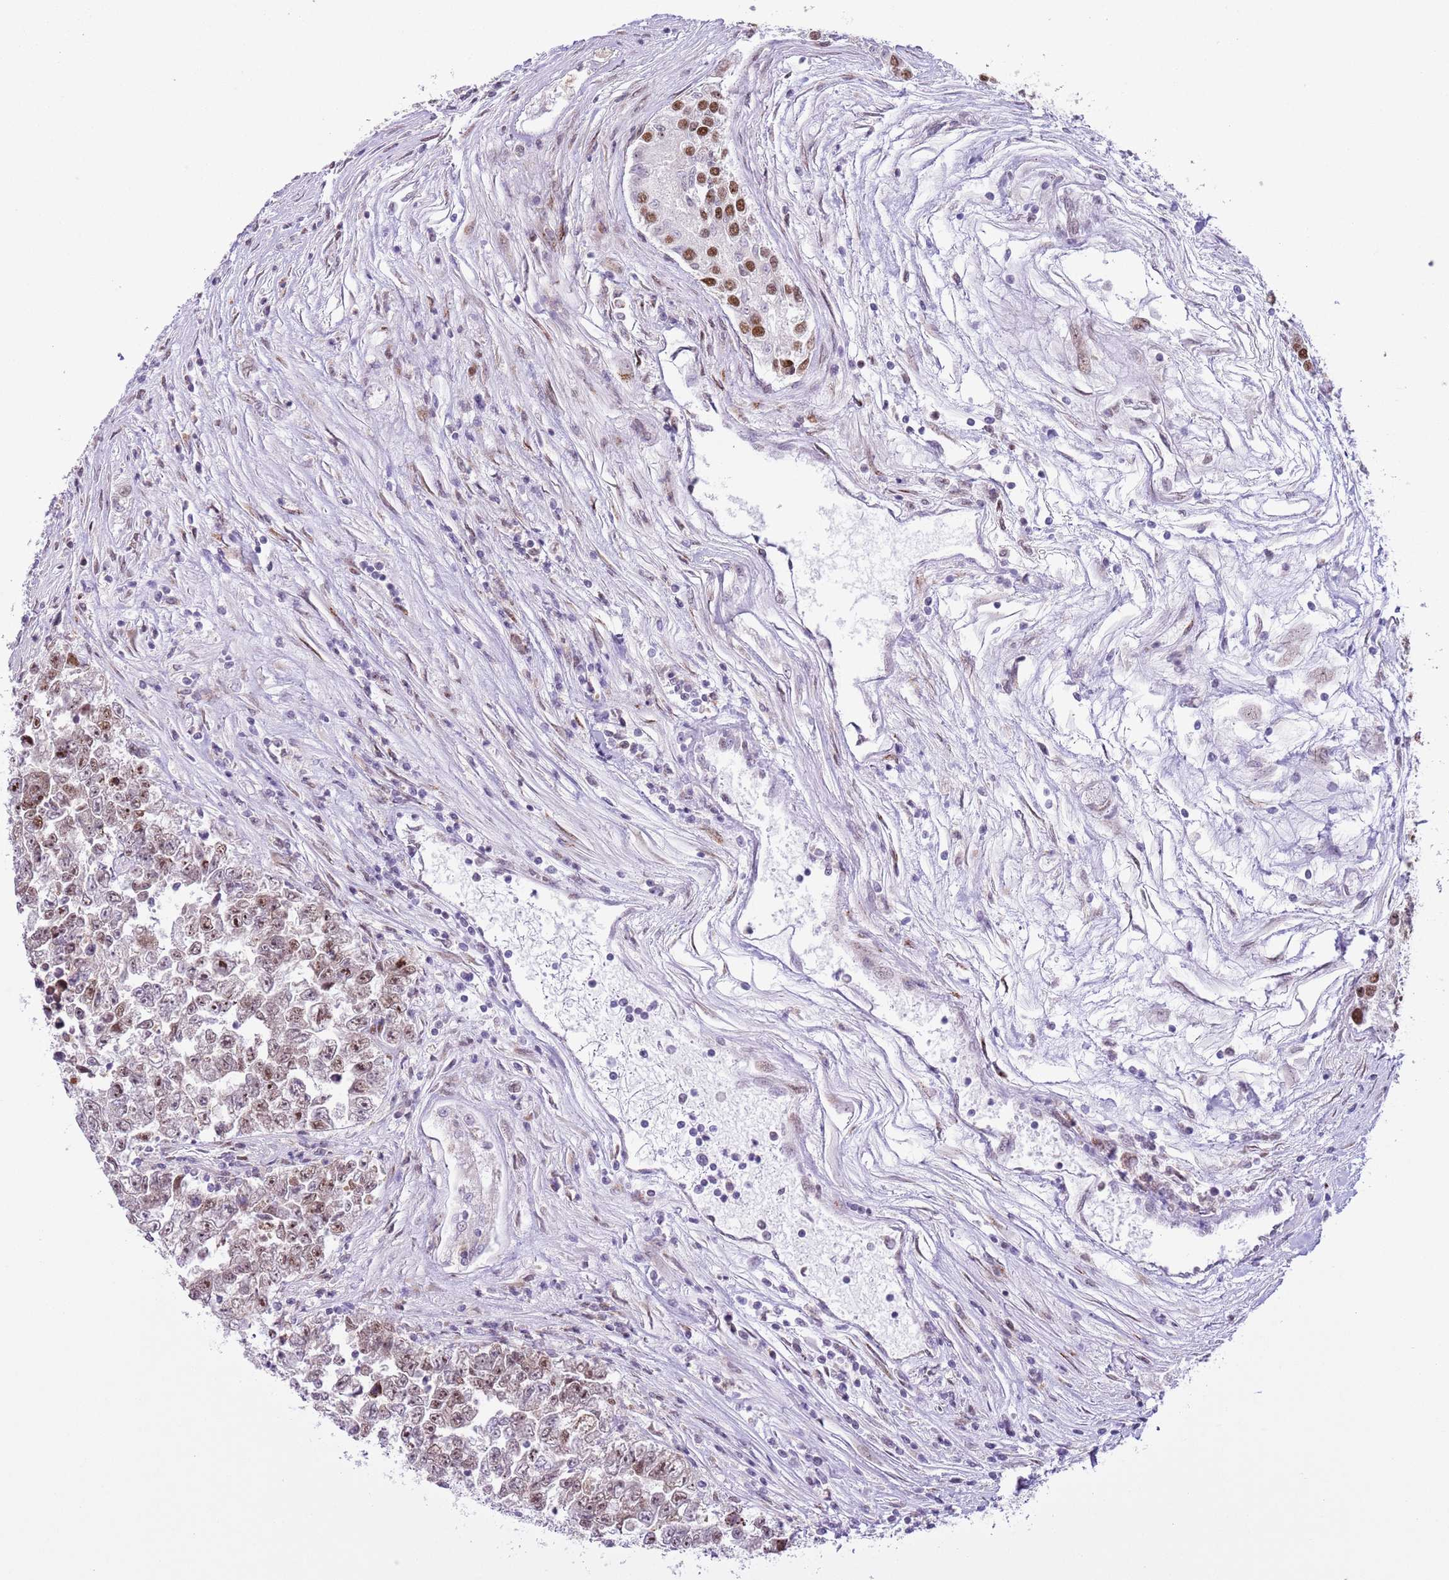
{"staining": {"intensity": "moderate", "quantity": "25%-75%", "location": "nuclear"}, "tissue": "testis cancer", "cell_type": "Tumor cells", "image_type": "cancer", "snomed": [{"axis": "morphology", "description": "Carcinoma, Embryonal, NOS"}, {"axis": "topography", "description": "Testis"}], "caption": "The immunohistochemical stain shows moderate nuclear positivity in tumor cells of testis cancer (embryonal carcinoma) tissue.", "gene": "ZNF576", "patient": {"sex": "male", "age": 25}}